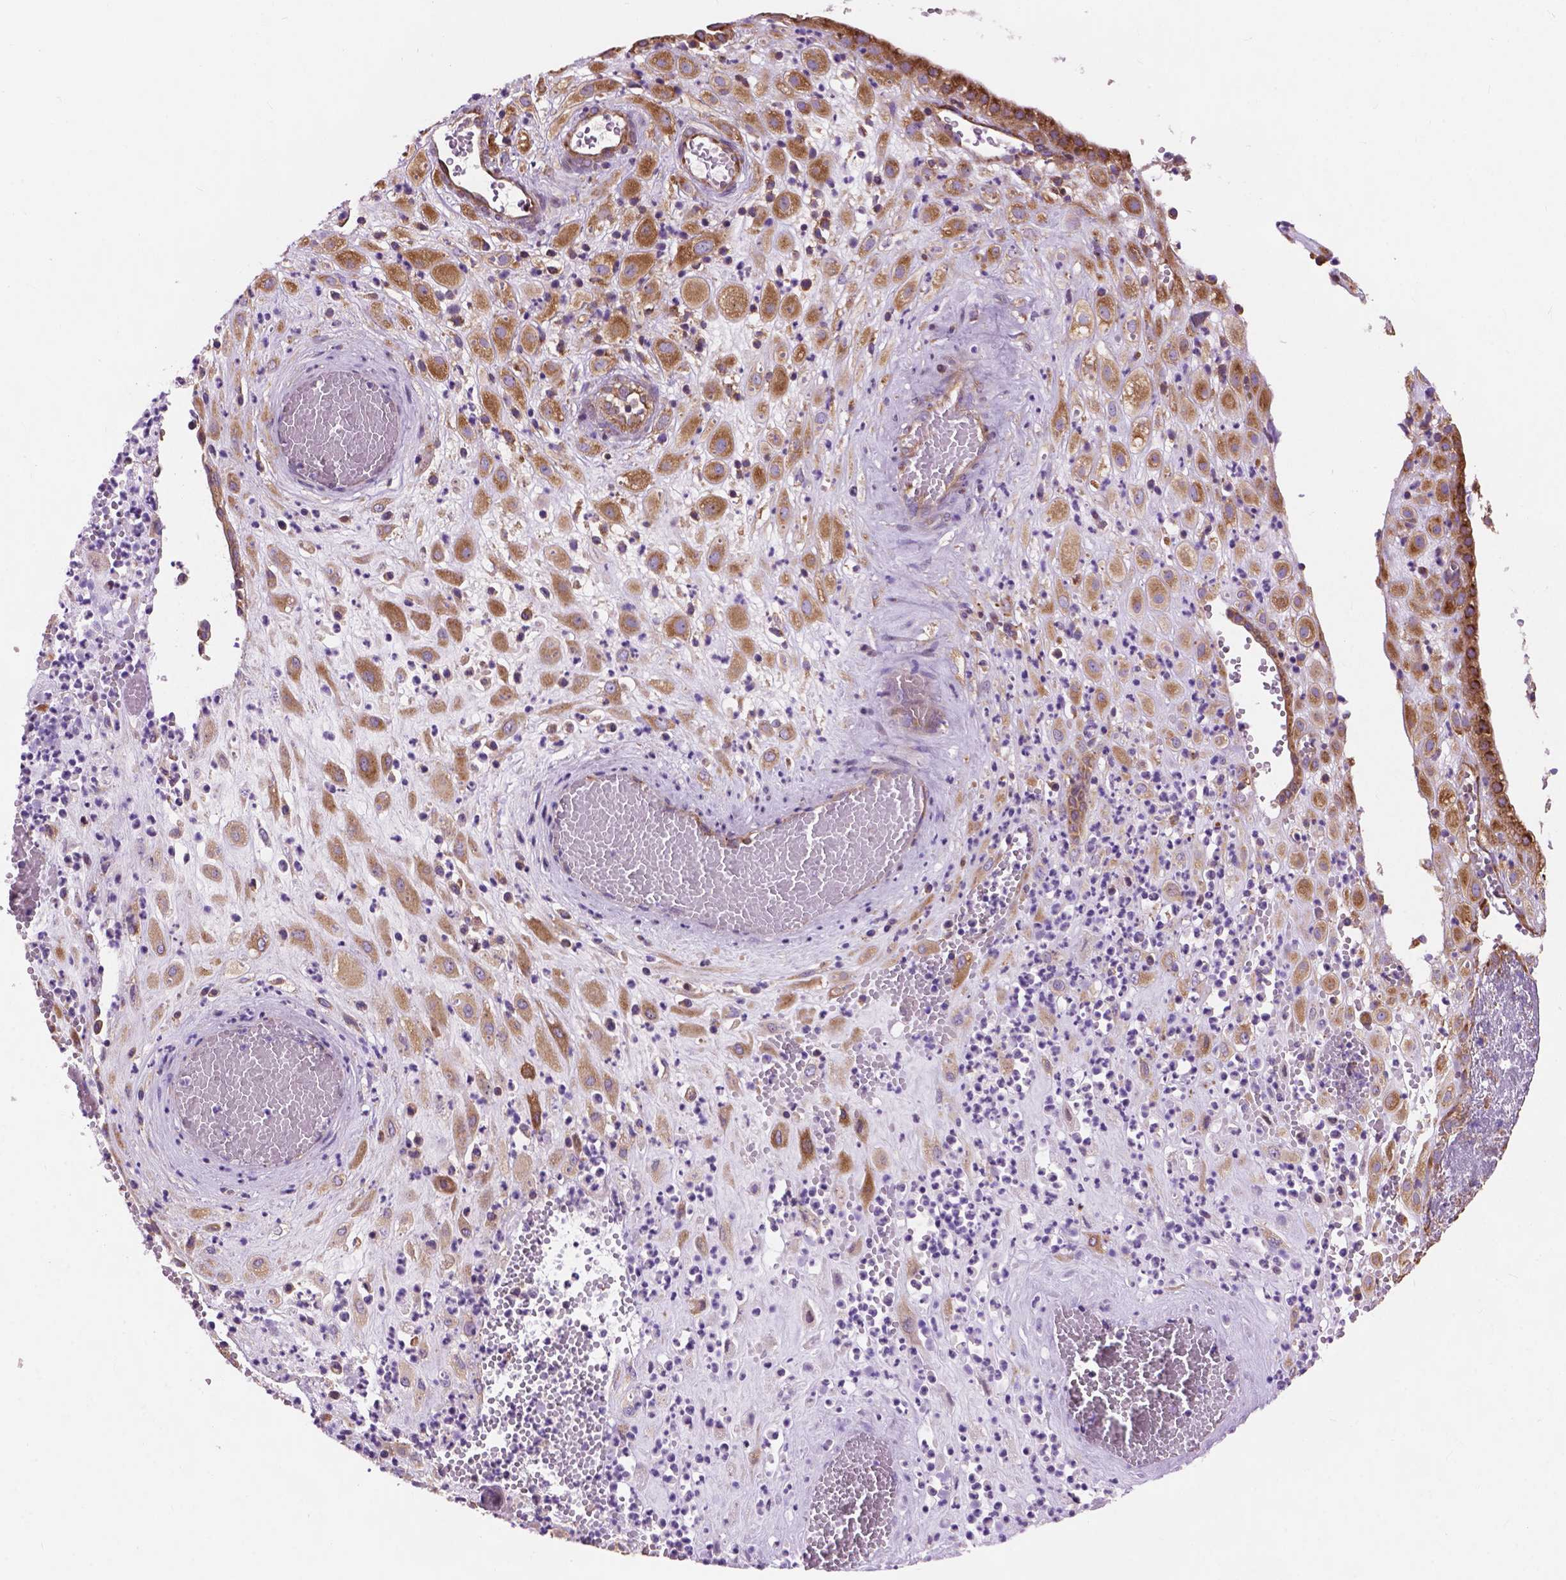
{"staining": {"intensity": "moderate", "quantity": ">75%", "location": "cytoplasmic/membranous"}, "tissue": "placenta", "cell_type": "Decidual cells", "image_type": "normal", "snomed": [{"axis": "morphology", "description": "Normal tissue, NOS"}, {"axis": "topography", "description": "Placenta"}], "caption": "Protein expression analysis of unremarkable human placenta reveals moderate cytoplasmic/membranous staining in about >75% of decidual cells.", "gene": "RPL37A", "patient": {"sex": "female", "age": 24}}